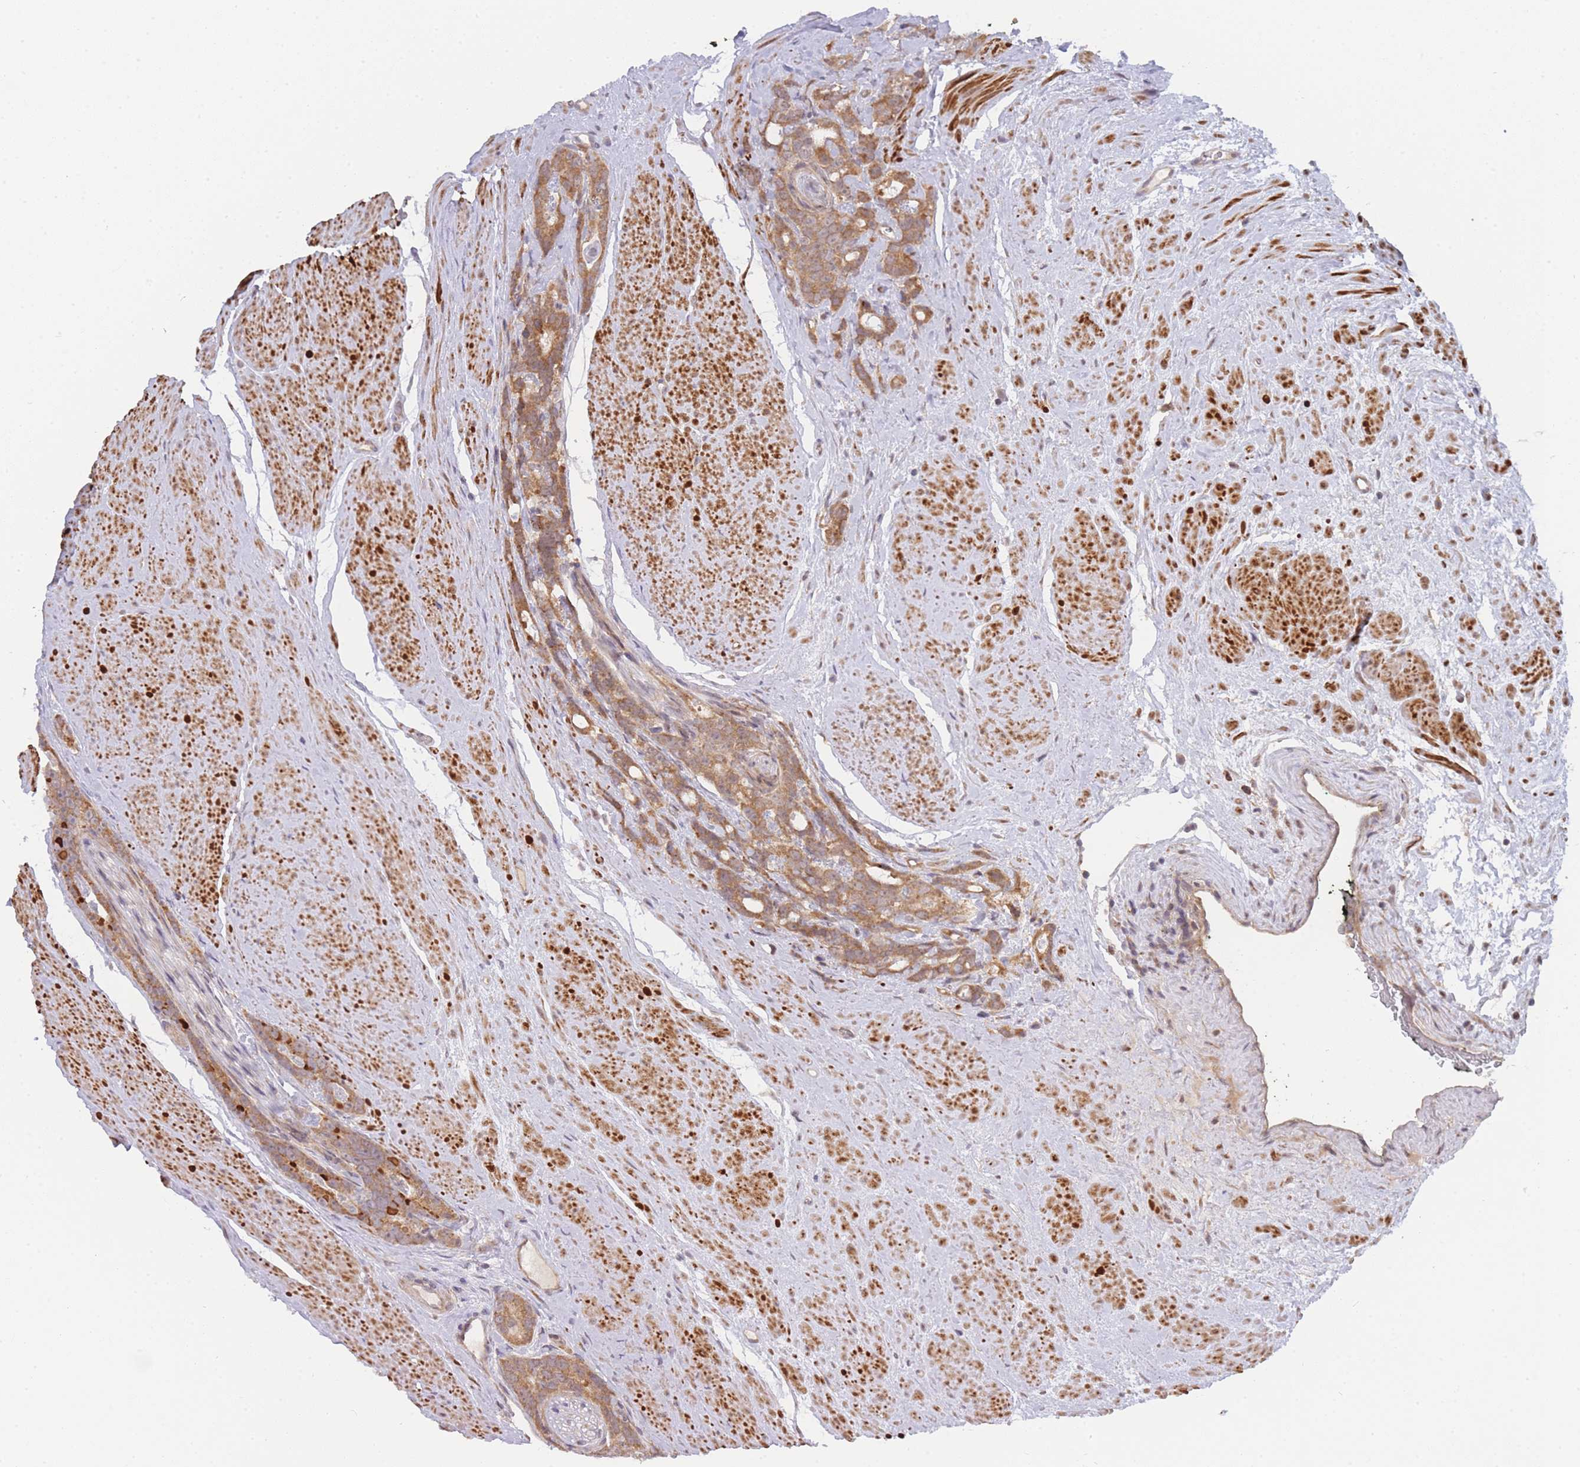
{"staining": {"intensity": "moderate", "quantity": ">75%", "location": "cytoplasmic/membranous"}, "tissue": "prostate cancer", "cell_type": "Tumor cells", "image_type": "cancer", "snomed": [{"axis": "morphology", "description": "Adenocarcinoma, High grade"}, {"axis": "topography", "description": "Prostate"}], "caption": "This image demonstrates immunohistochemistry (IHC) staining of human prostate cancer (adenocarcinoma (high-grade)), with medium moderate cytoplasmic/membranous expression in approximately >75% of tumor cells.", "gene": "TRIM26", "patient": {"sex": "male", "age": 74}}